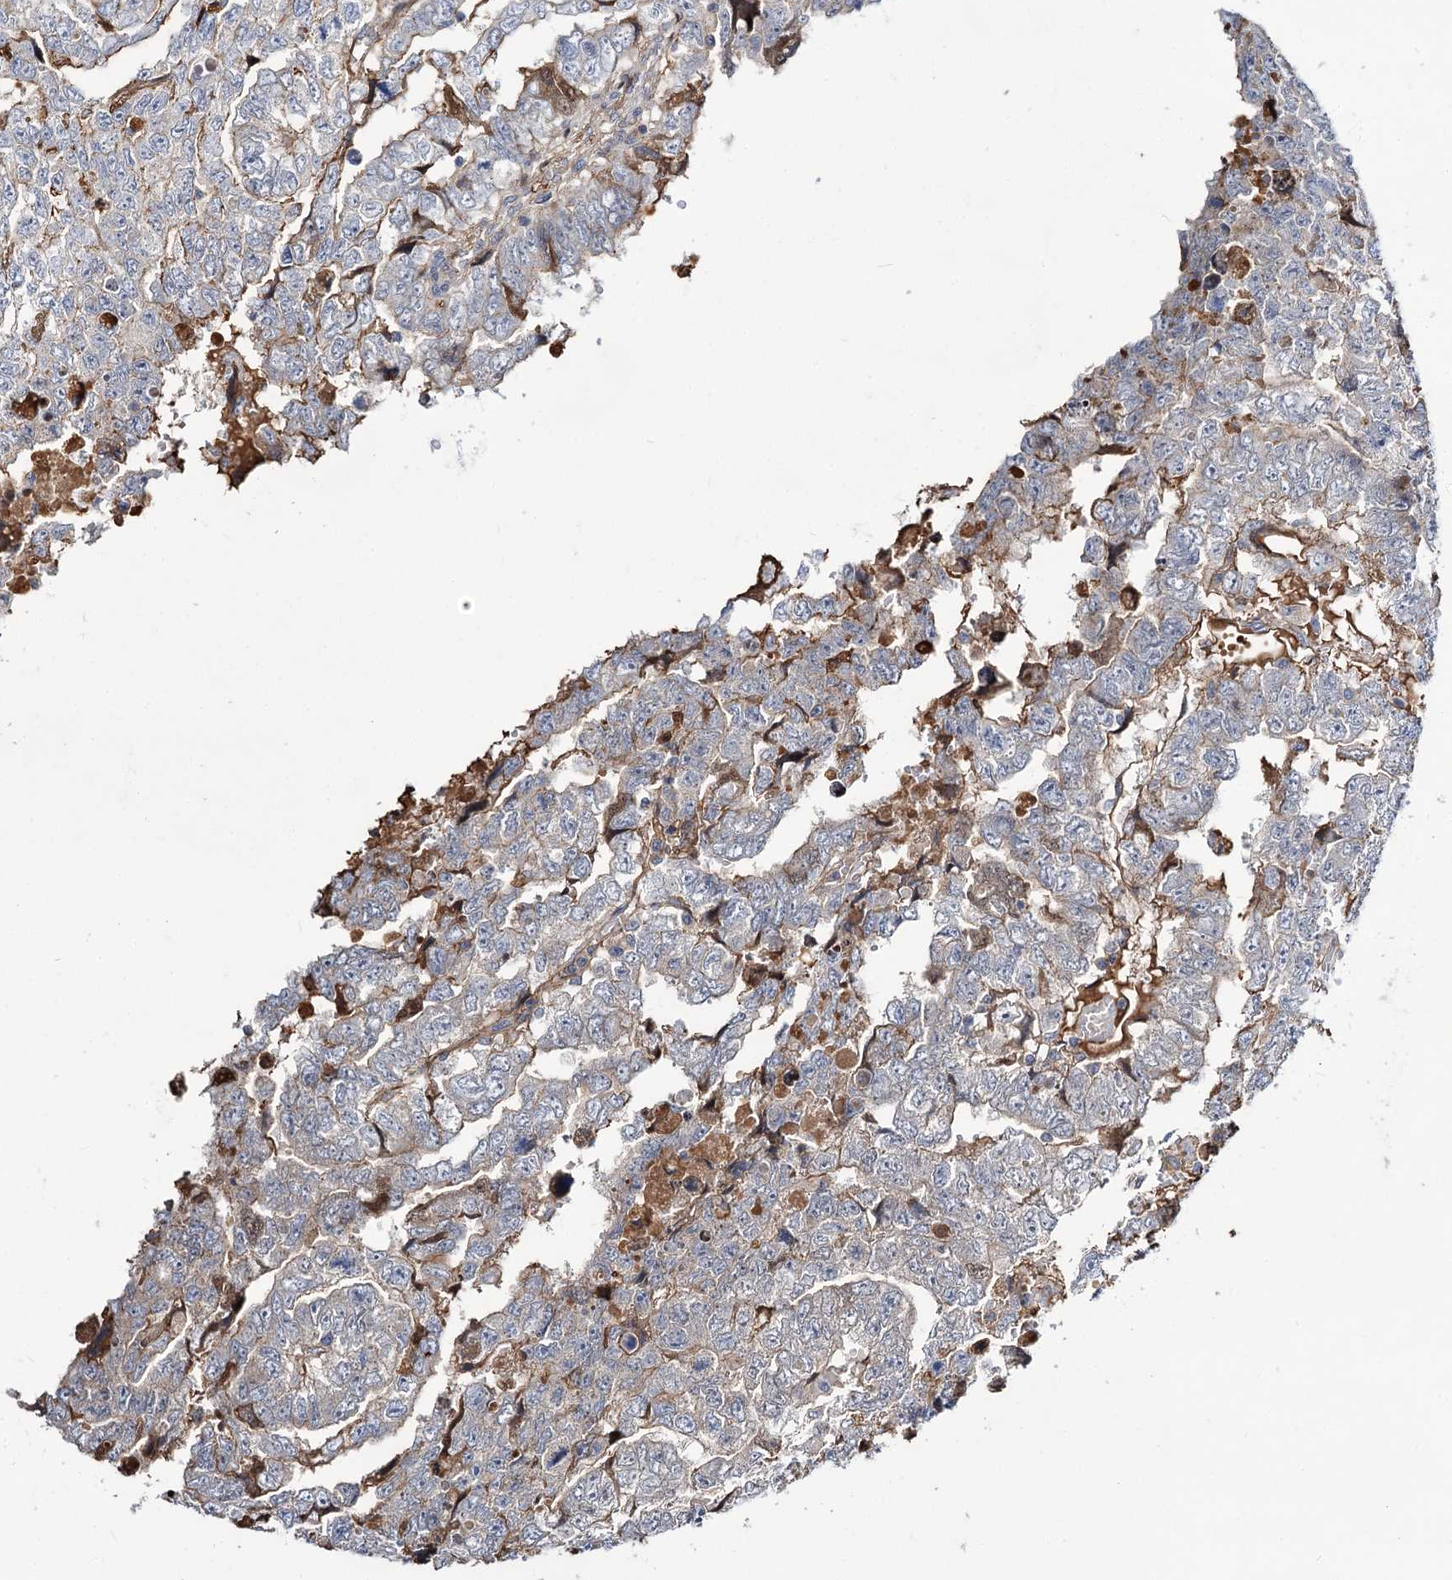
{"staining": {"intensity": "moderate", "quantity": "<25%", "location": "cytoplasmic/membranous"}, "tissue": "testis cancer", "cell_type": "Tumor cells", "image_type": "cancer", "snomed": [{"axis": "morphology", "description": "Carcinoma, Embryonal, NOS"}, {"axis": "topography", "description": "Testis"}], "caption": "Moderate cytoplasmic/membranous protein expression is seen in about <25% of tumor cells in testis cancer.", "gene": "ITFG2", "patient": {"sex": "male", "age": 36}}